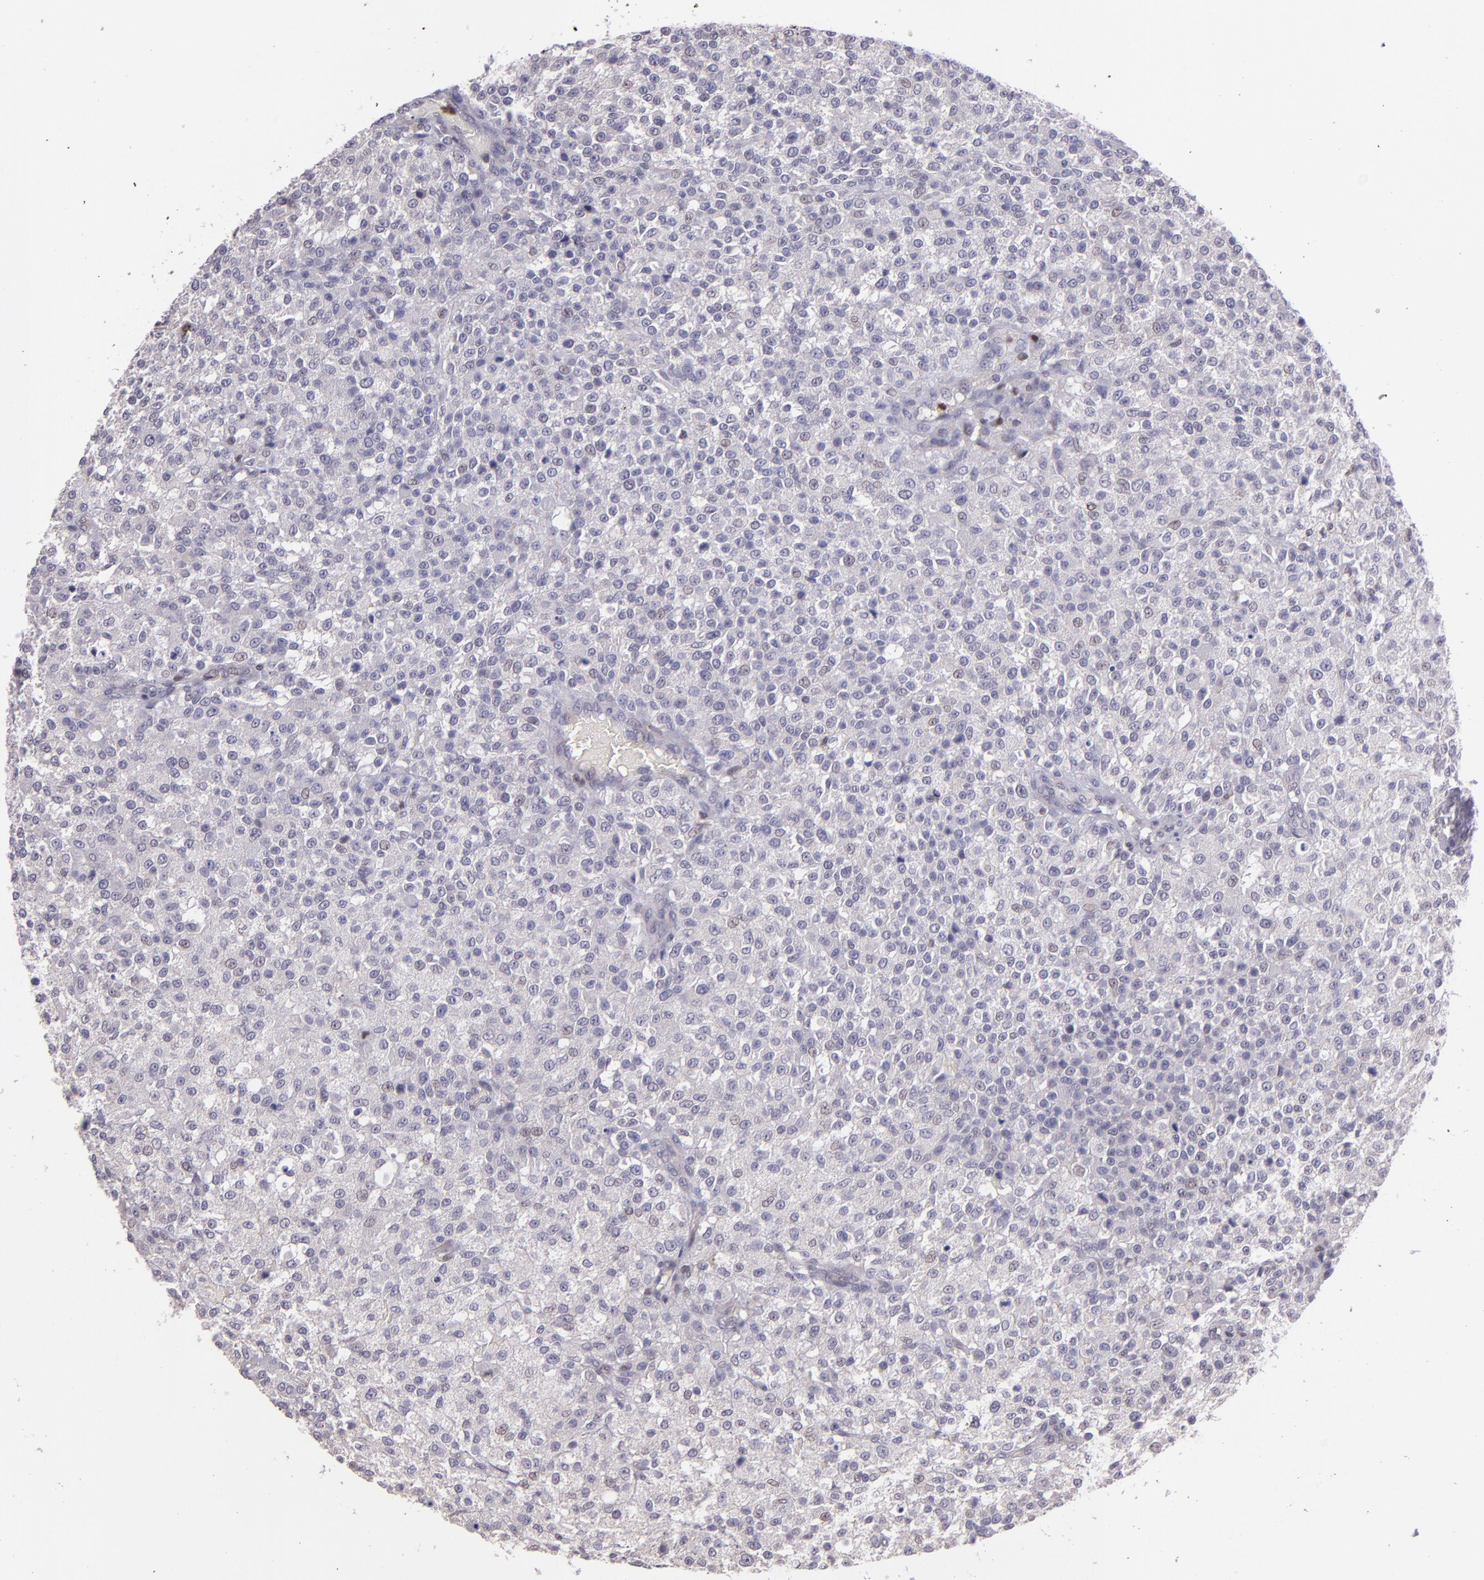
{"staining": {"intensity": "negative", "quantity": "none", "location": "none"}, "tissue": "testis cancer", "cell_type": "Tumor cells", "image_type": "cancer", "snomed": [{"axis": "morphology", "description": "Seminoma, NOS"}, {"axis": "topography", "description": "Testis"}], "caption": "Protein analysis of testis cancer (seminoma) shows no significant positivity in tumor cells.", "gene": "ELF1", "patient": {"sex": "male", "age": 59}}